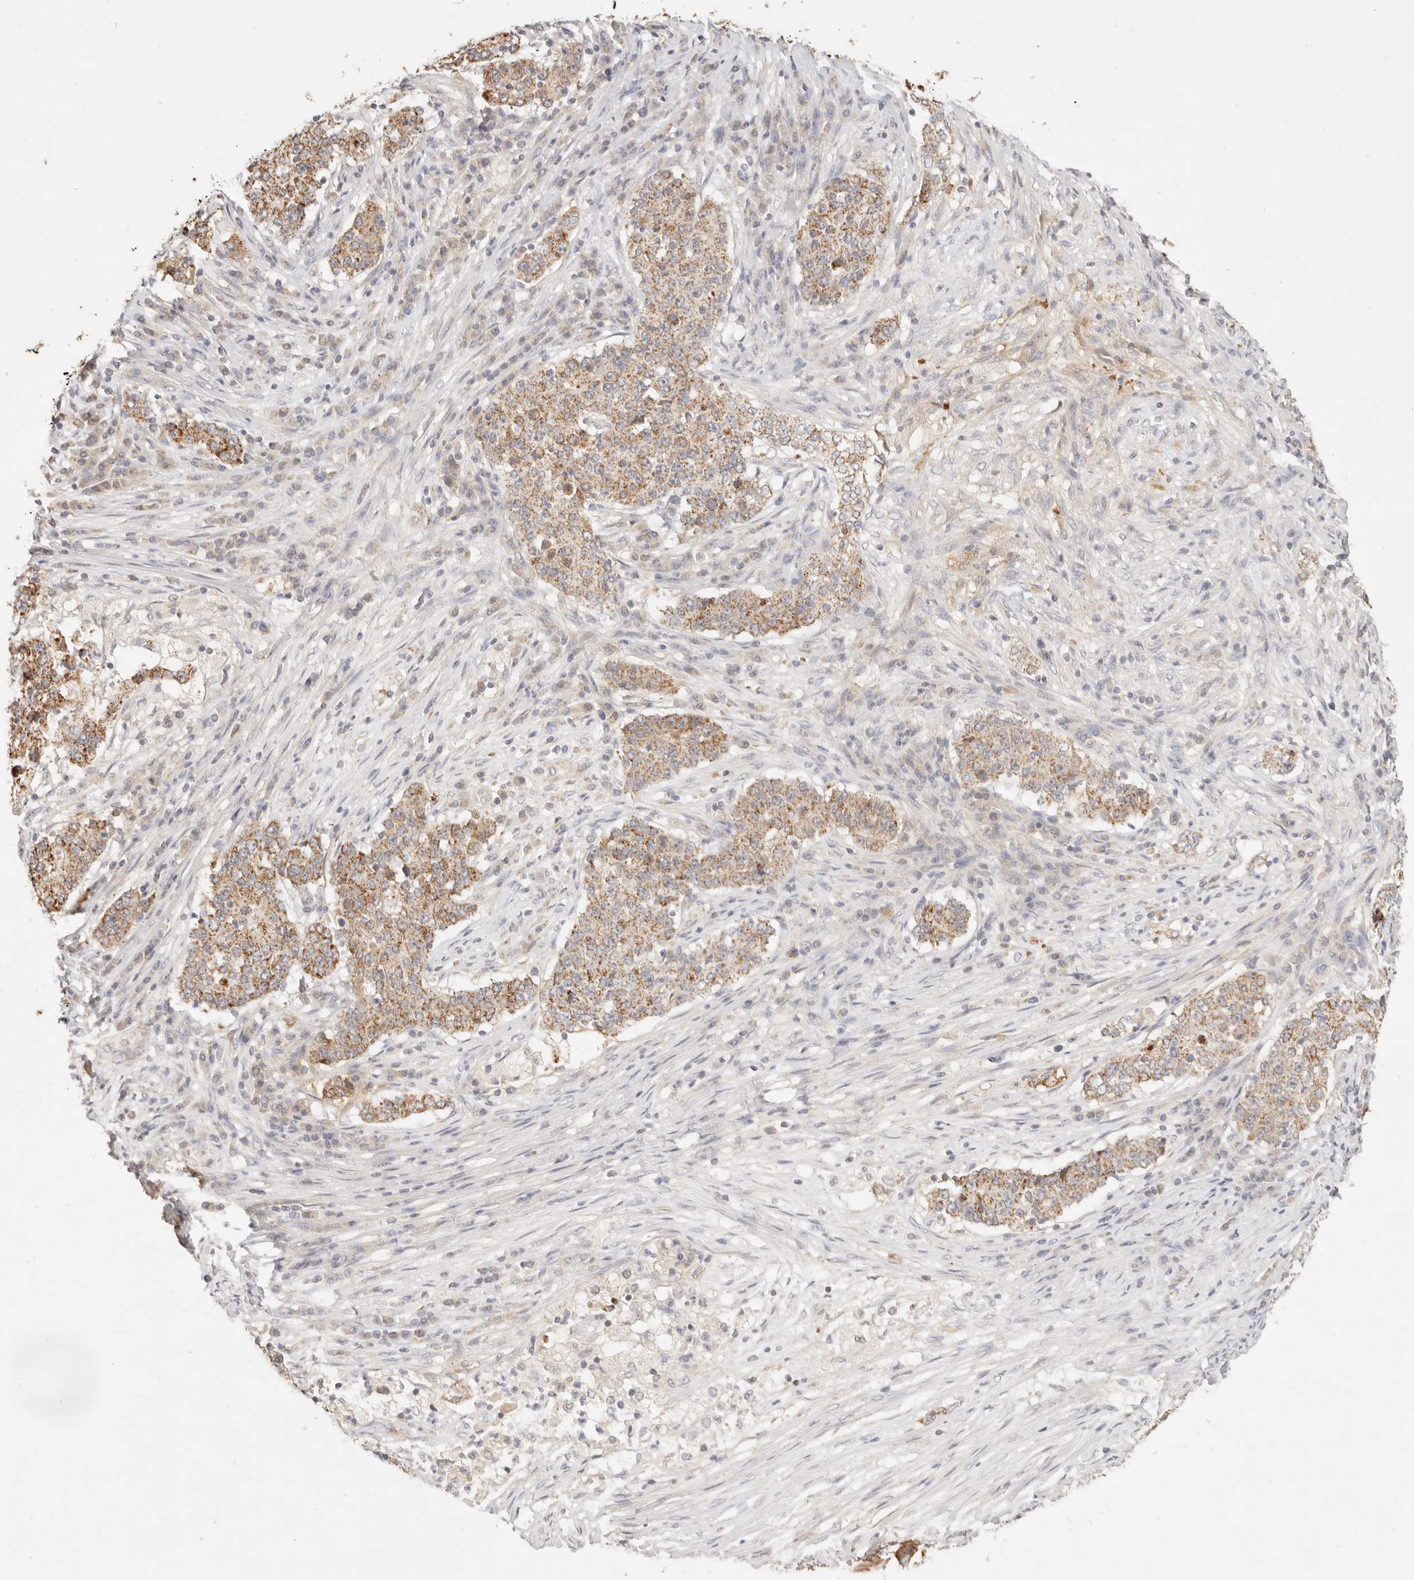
{"staining": {"intensity": "moderate", "quantity": ">75%", "location": "cytoplasmic/membranous"}, "tissue": "stomach cancer", "cell_type": "Tumor cells", "image_type": "cancer", "snomed": [{"axis": "morphology", "description": "Adenocarcinoma, NOS"}, {"axis": "topography", "description": "Stomach"}], "caption": "Stomach cancer stained with DAB (3,3'-diaminobenzidine) immunohistochemistry (IHC) displays medium levels of moderate cytoplasmic/membranous staining in about >75% of tumor cells.", "gene": "RUBCNL", "patient": {"sex": "male", "age": 59}}